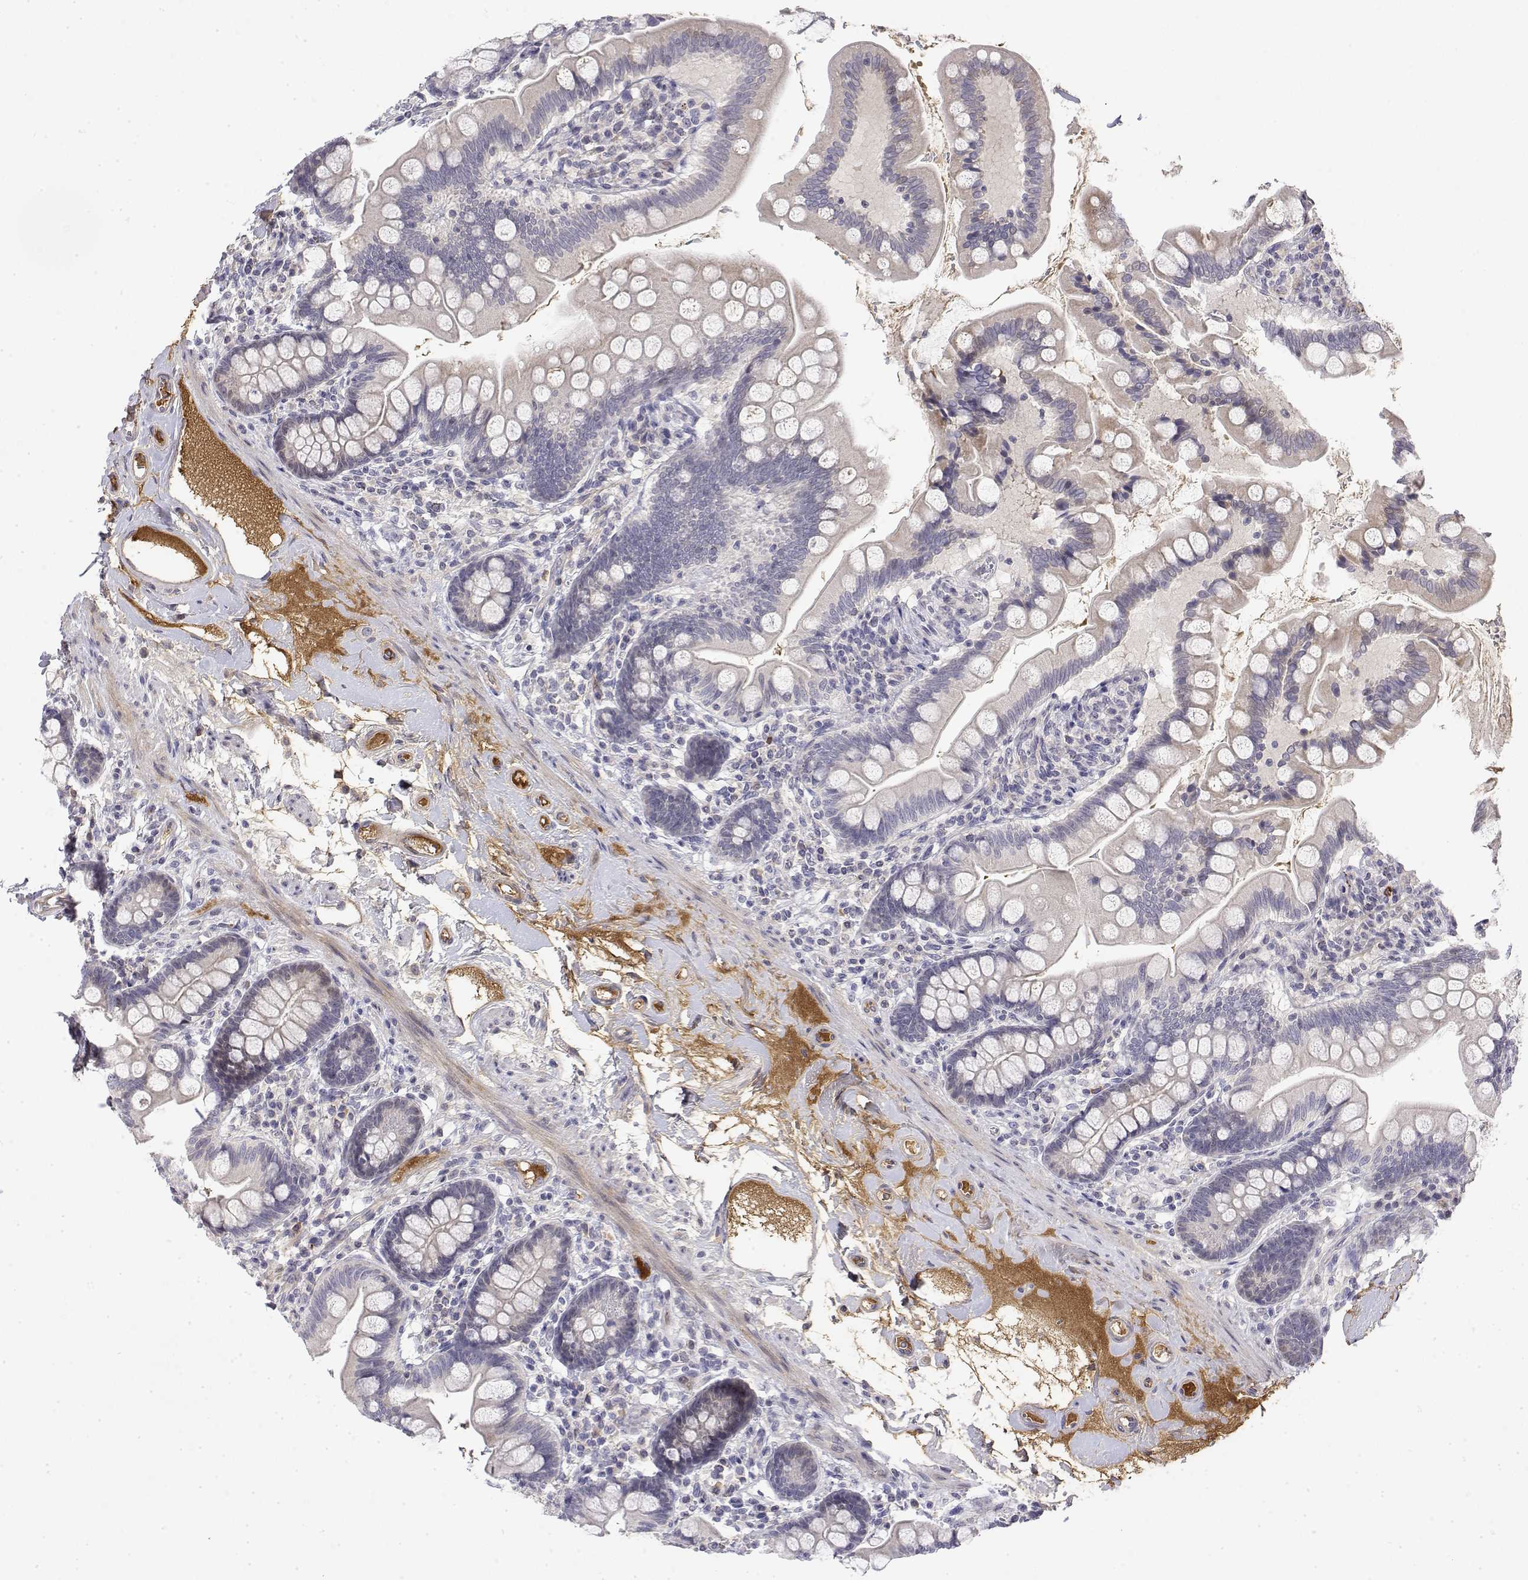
{"staining": {"intensity": "negative", "quantity": "none", "location": "none"}, "tissue": "small intestine", "cell_type": "Glandular cells", "image_type": "normal", "snomed": [{"axis": "morphology", "description": "Normal tissue, NOS"}, {"axis": "topography", "description": "Small intestine"}], "caption": "The immunohistochemistry histopathology image has no significant expression in glandular cells of small intestine. The staining is performed using DAB brown chromogen with nuclei counter-stained in using hematoxylin.", "gene": "IGFBP4", "patient": {"sex": "female", "age": 56}}